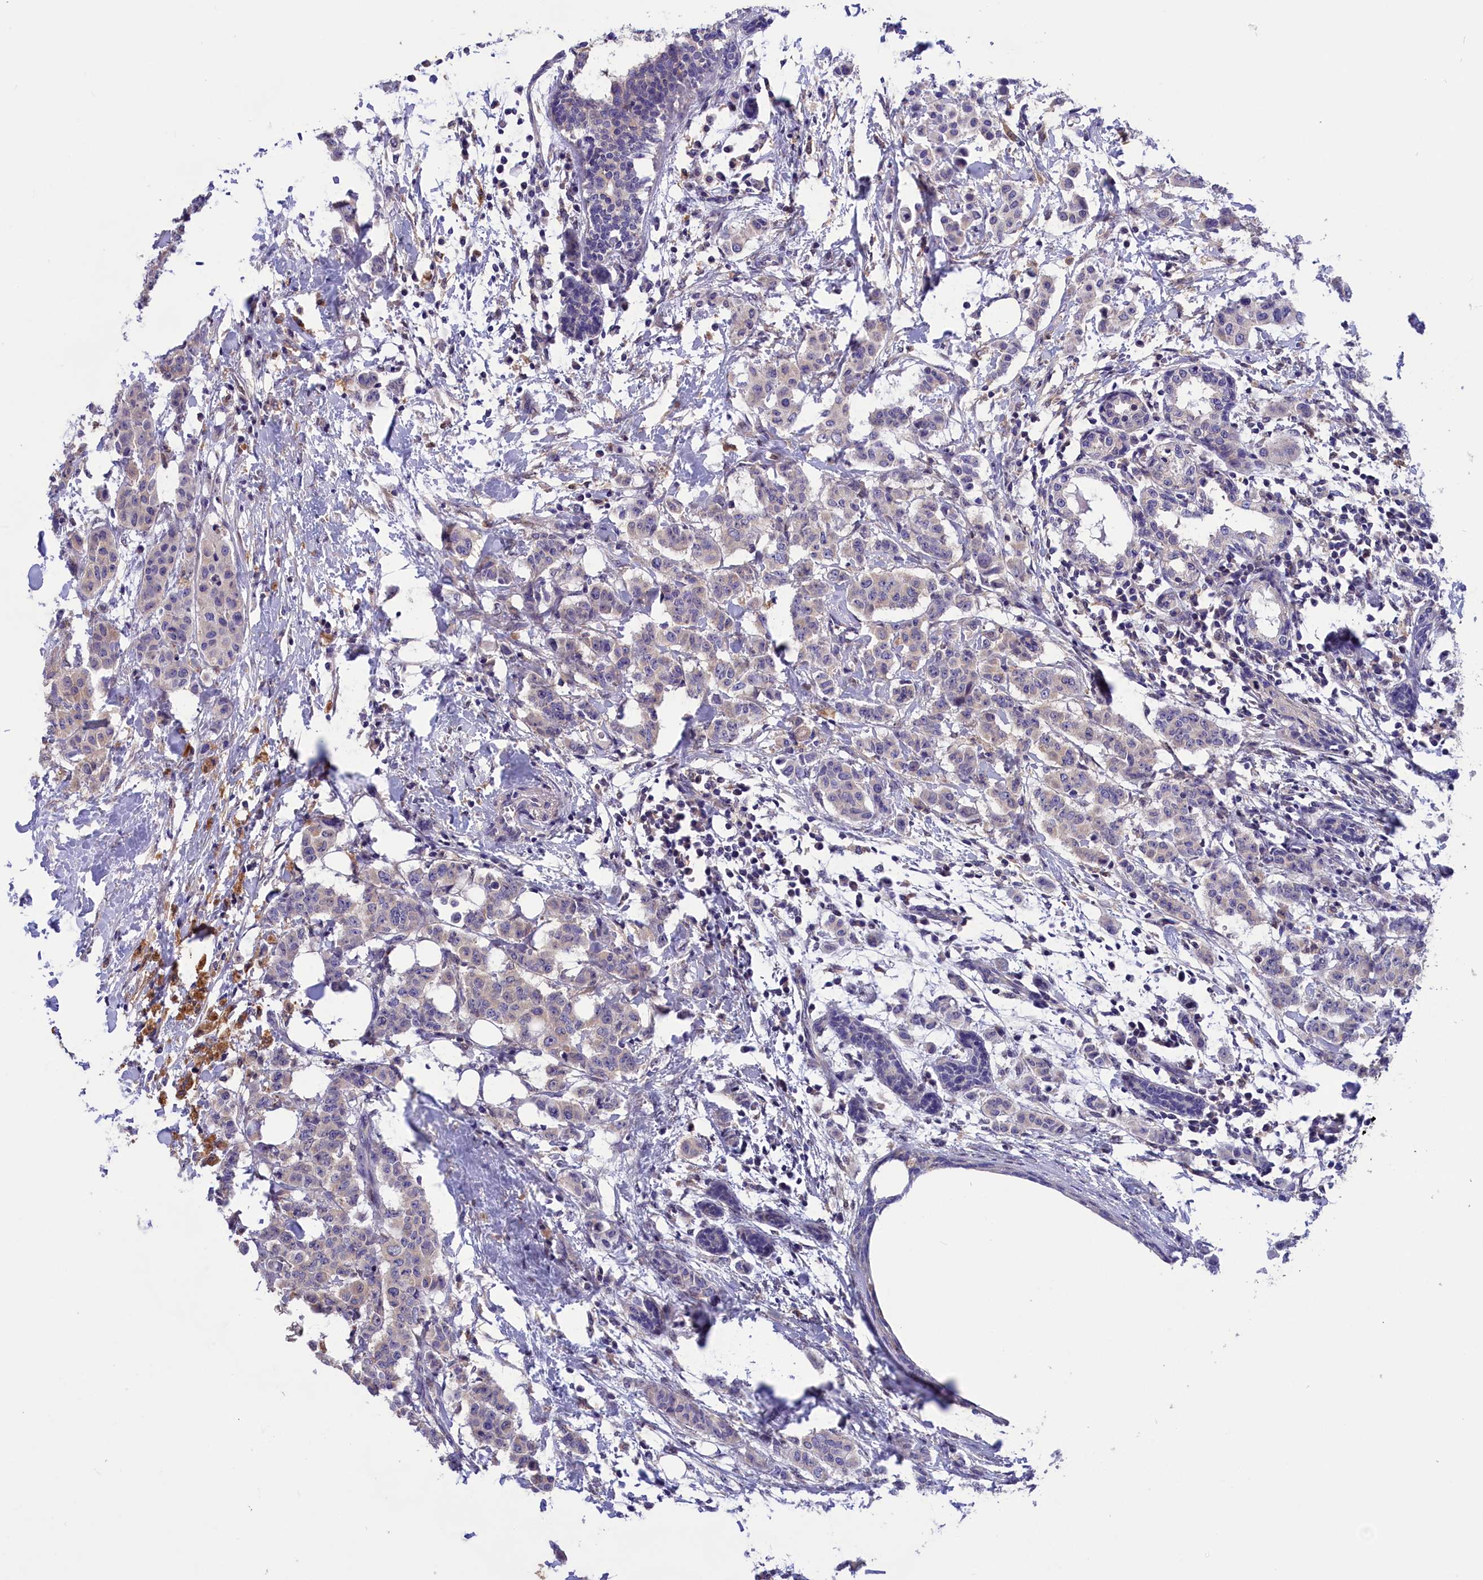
{"staining": {"intensity": "negative", "quantity": "none", "location": "none"}, "tissue": "breast cancer", "cell_type": "Tumor cells", "image_type": "cancer", "snomed": [{"axis": "morphology", "description": "Duct carcinoma"}, {"axis": "topography", "description": "Breast"}], "caption": "DAB immunohistochemical staining of breast cancer reveals no significant positivity in tumor cells.", "gene": "AMDHD2", "patient": {"sex": "female", "age": 40}}